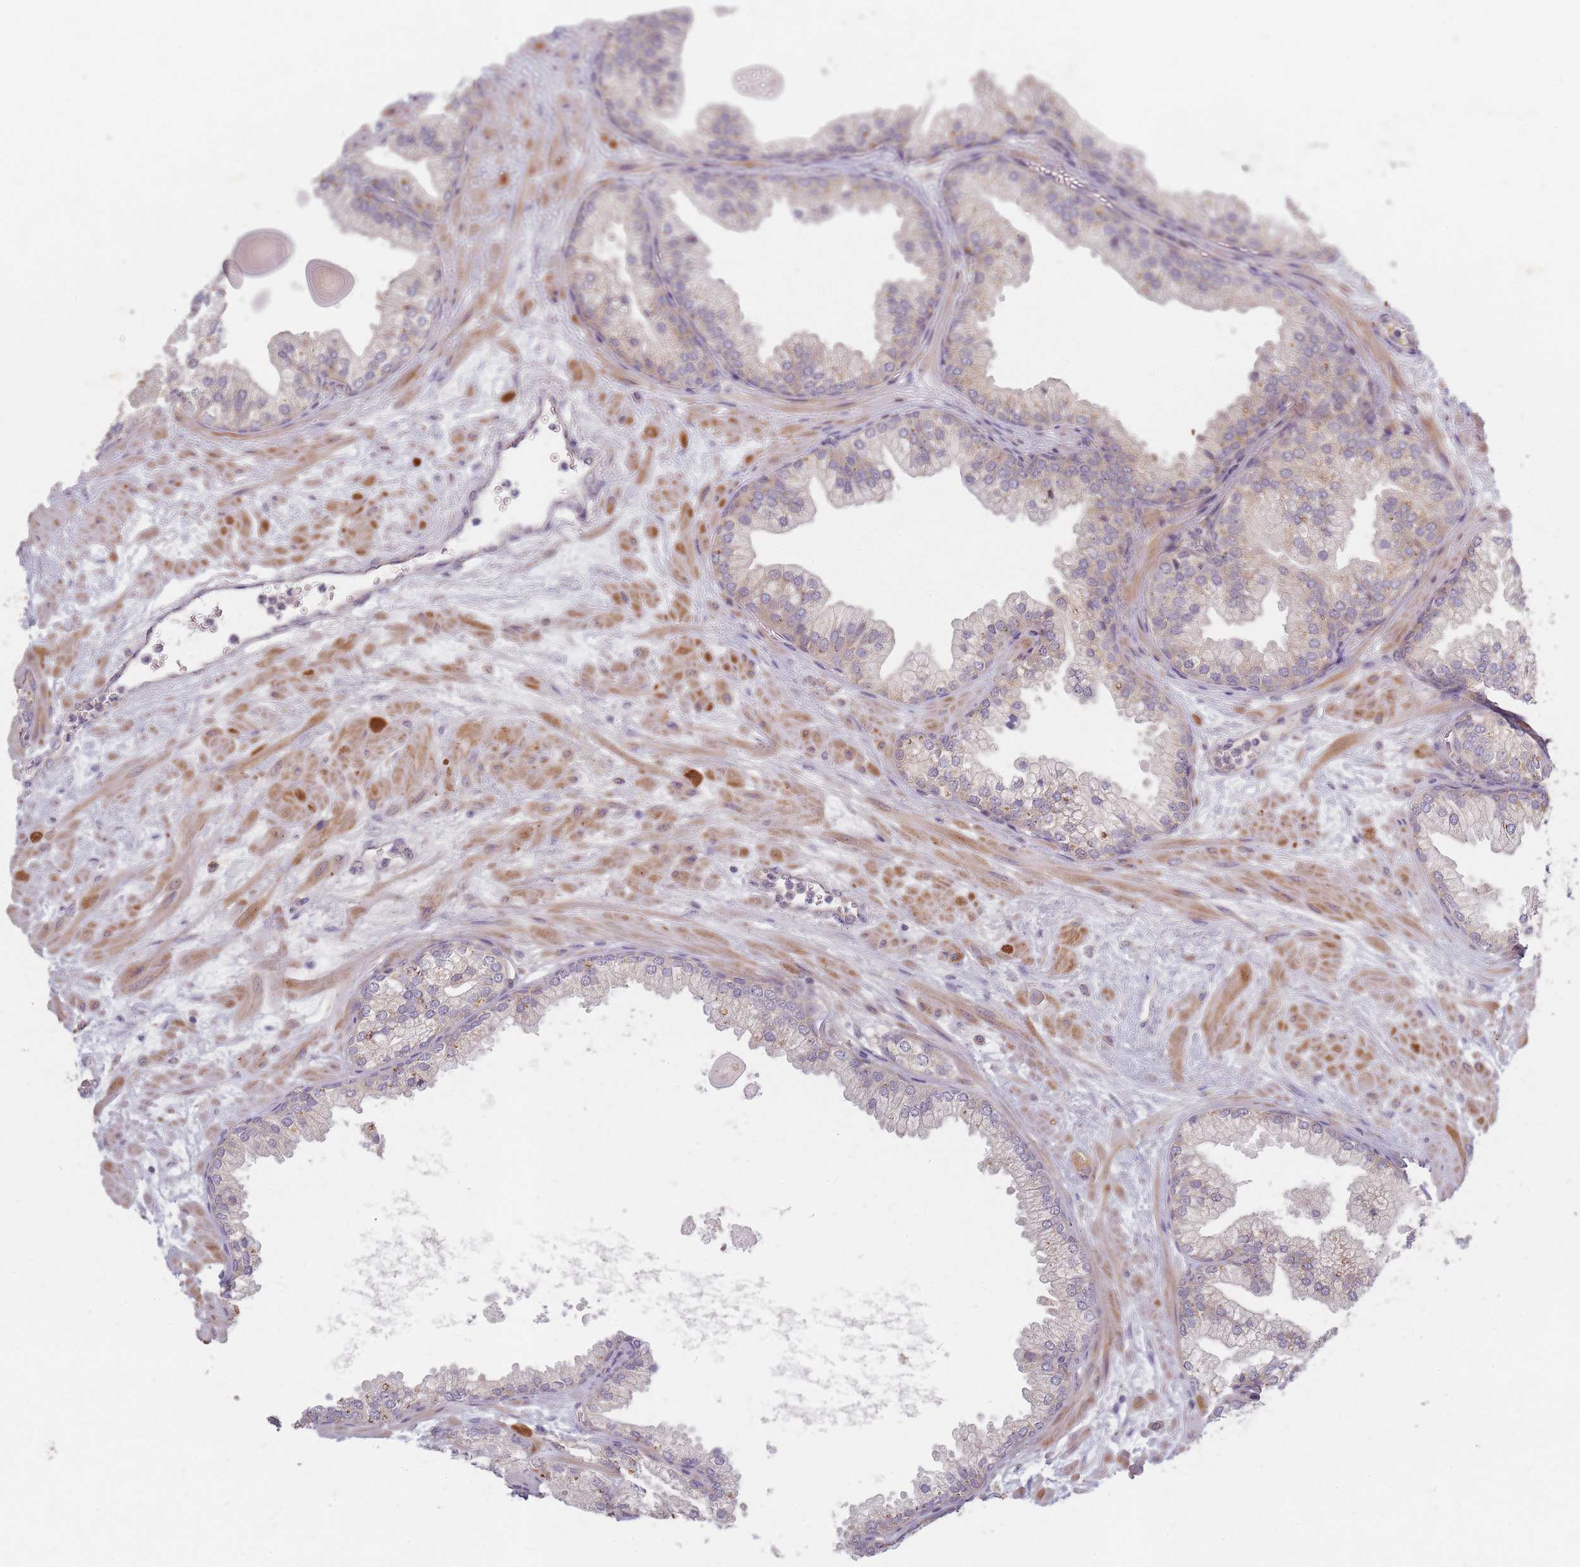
{"staining": {"intensity": "weak", "quantity": "25%-75%", "location": "cytoplasmic/membranous"}, "tissue": "prostate", "cell_type": "Glandular cells", "image_type": "normal", "snomed": [{"axis": "morphology", "description": "Normal tissue, NOS"}, {"axis": "topography", "description": "Prostate"}], "caption": "Protein staining by IHC reveals weak cytoplasmic/membranous staining in approximately 25%-75% of glandular cells in benign prostate.", "gene": "SMIM14", "patient": {"sex": "male", "age": 61}}